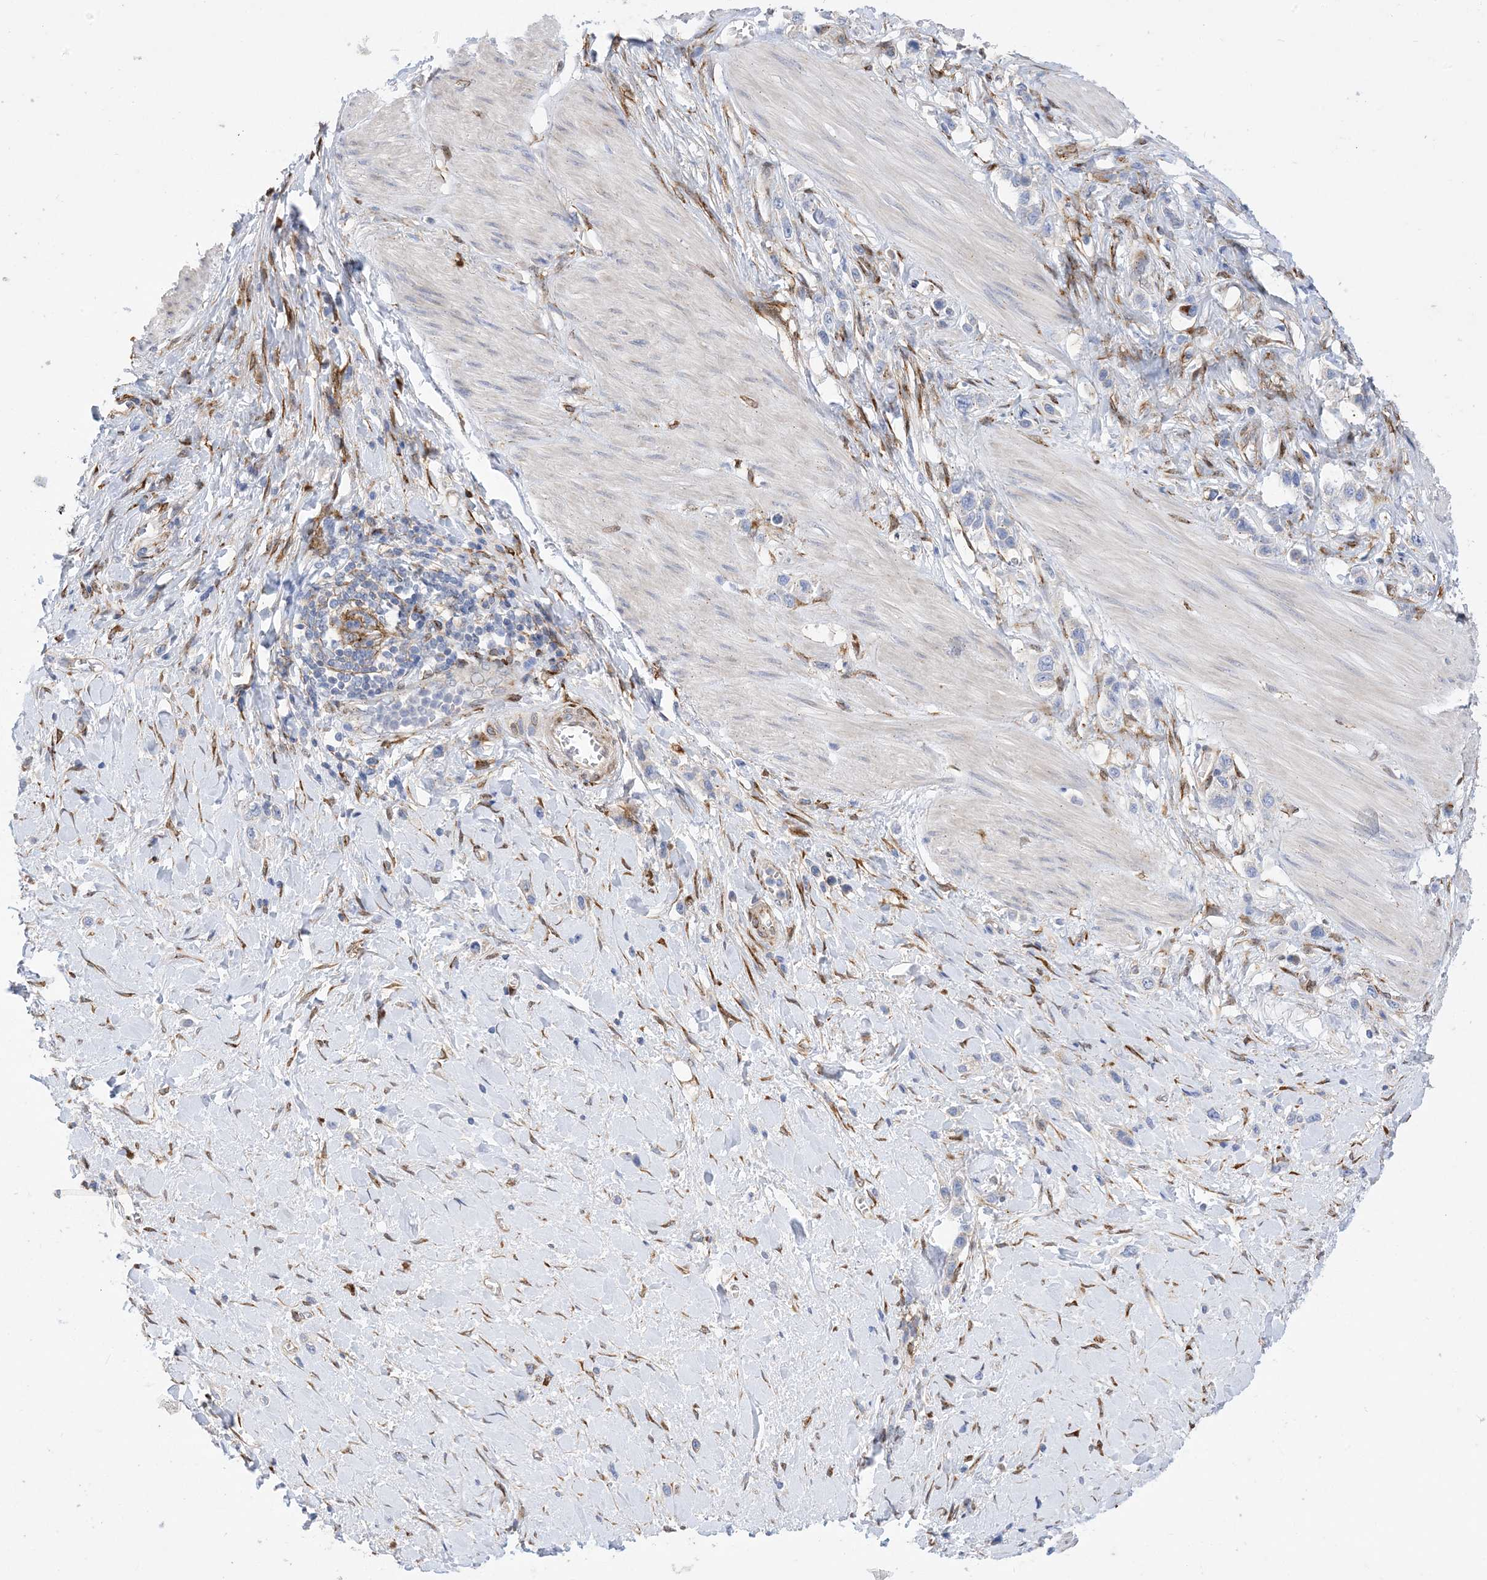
{"staining": {"intensity": "negative", "quantity": "none", "location": "none"}, "tissue": "stomach cancer", "cell_type": "Tumor cells", "image_type": "cancer", "snomed": [{"axis": "morphology", "description": "Adenocarcinoma, NOS"}, {"axis": "topography", "description": "Stomach"}], "caption": "Tumor cells are negative for protein expression in human stomach cancer (adenocarcinoma).", "gene": "RBMS3", "patient": {"sex": "female", "age": 65}}